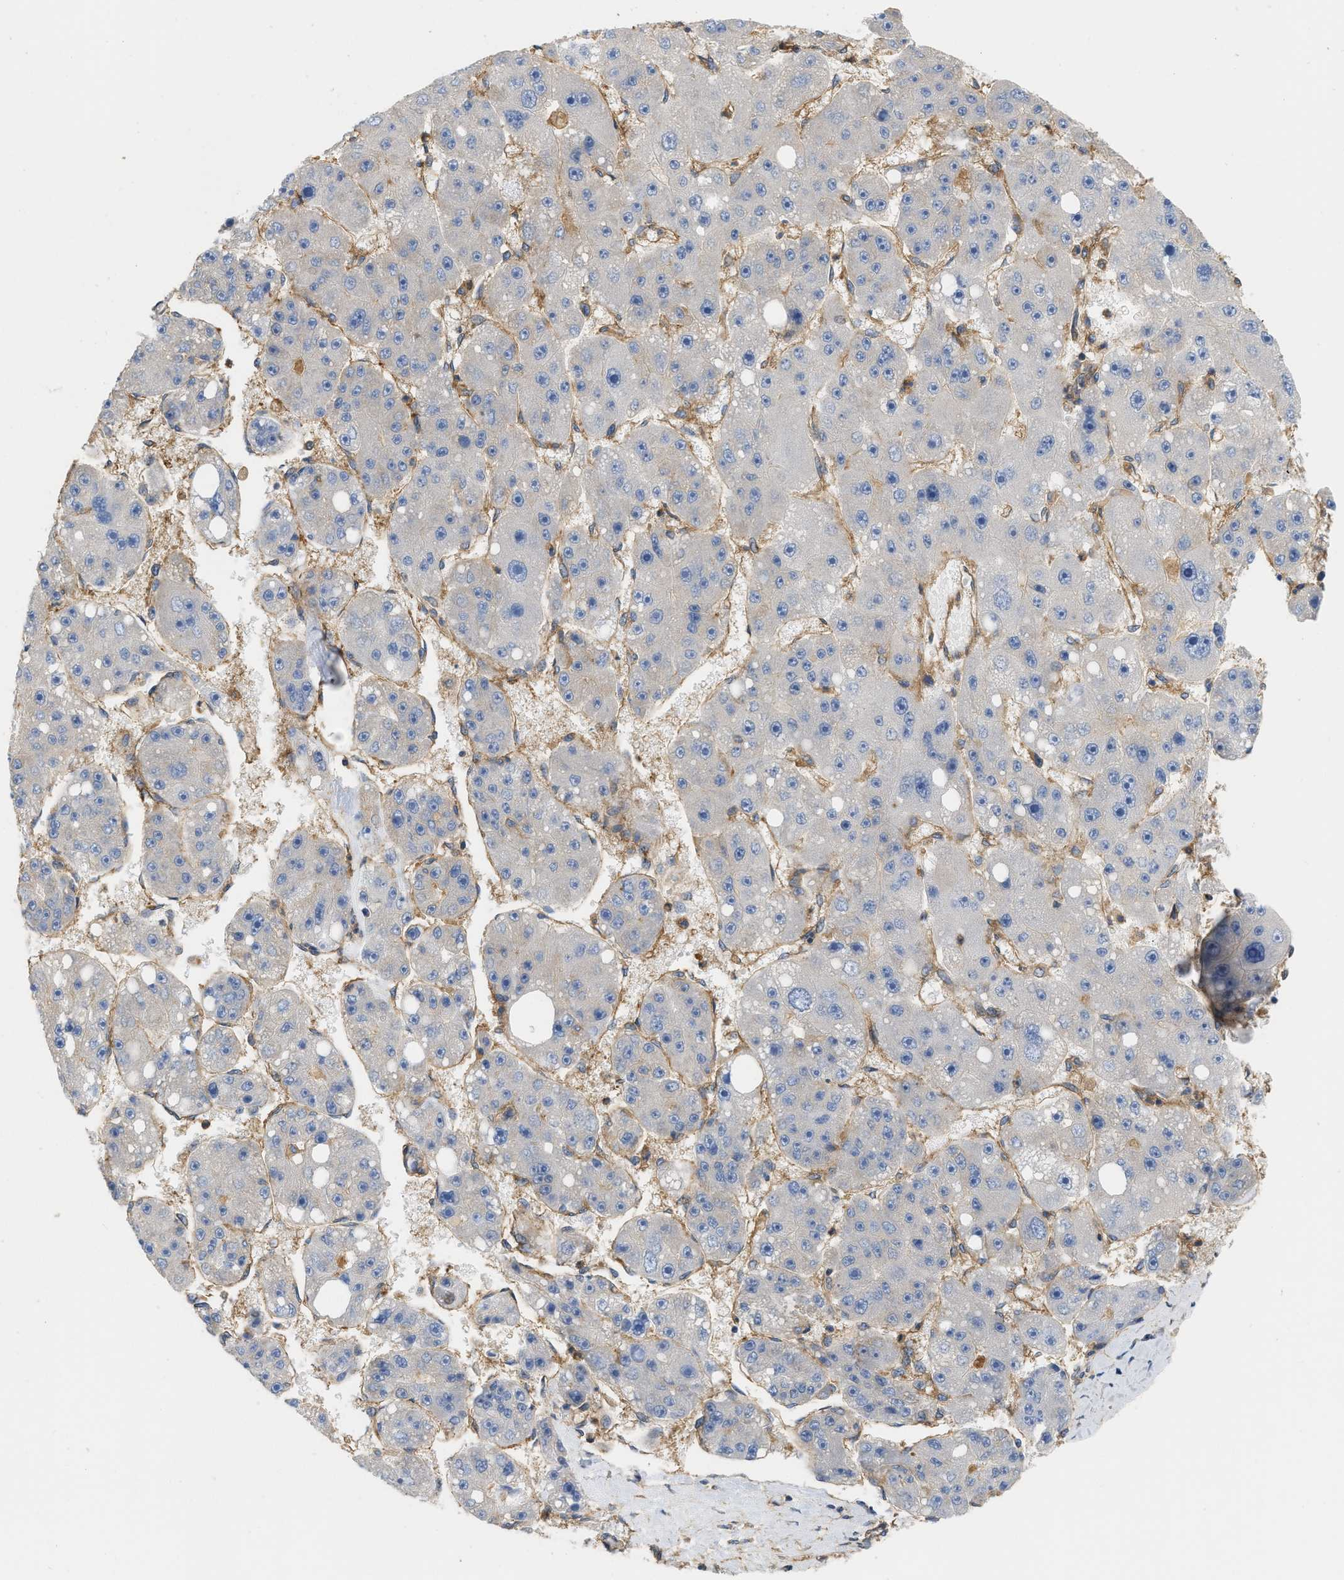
{"staining": {"intensity": "negative", "quantity": "none", "location": "none"}, "tissue": "liver cancer", "cell_type": "Tumor cells", "image_type": "cancer", "snomed": [{"axis": "morphology", "description": "Carcinoma, Hepatocellular, NOS"}, {"axis": "topography", "description": "Liver"}], "caption": "A micrograph of human liver cancer (hepatocellular carcinoma) is negative for staining in tumor cells.", "gene": "GNB4", "patient": {"sex": "female", "age": 61}}